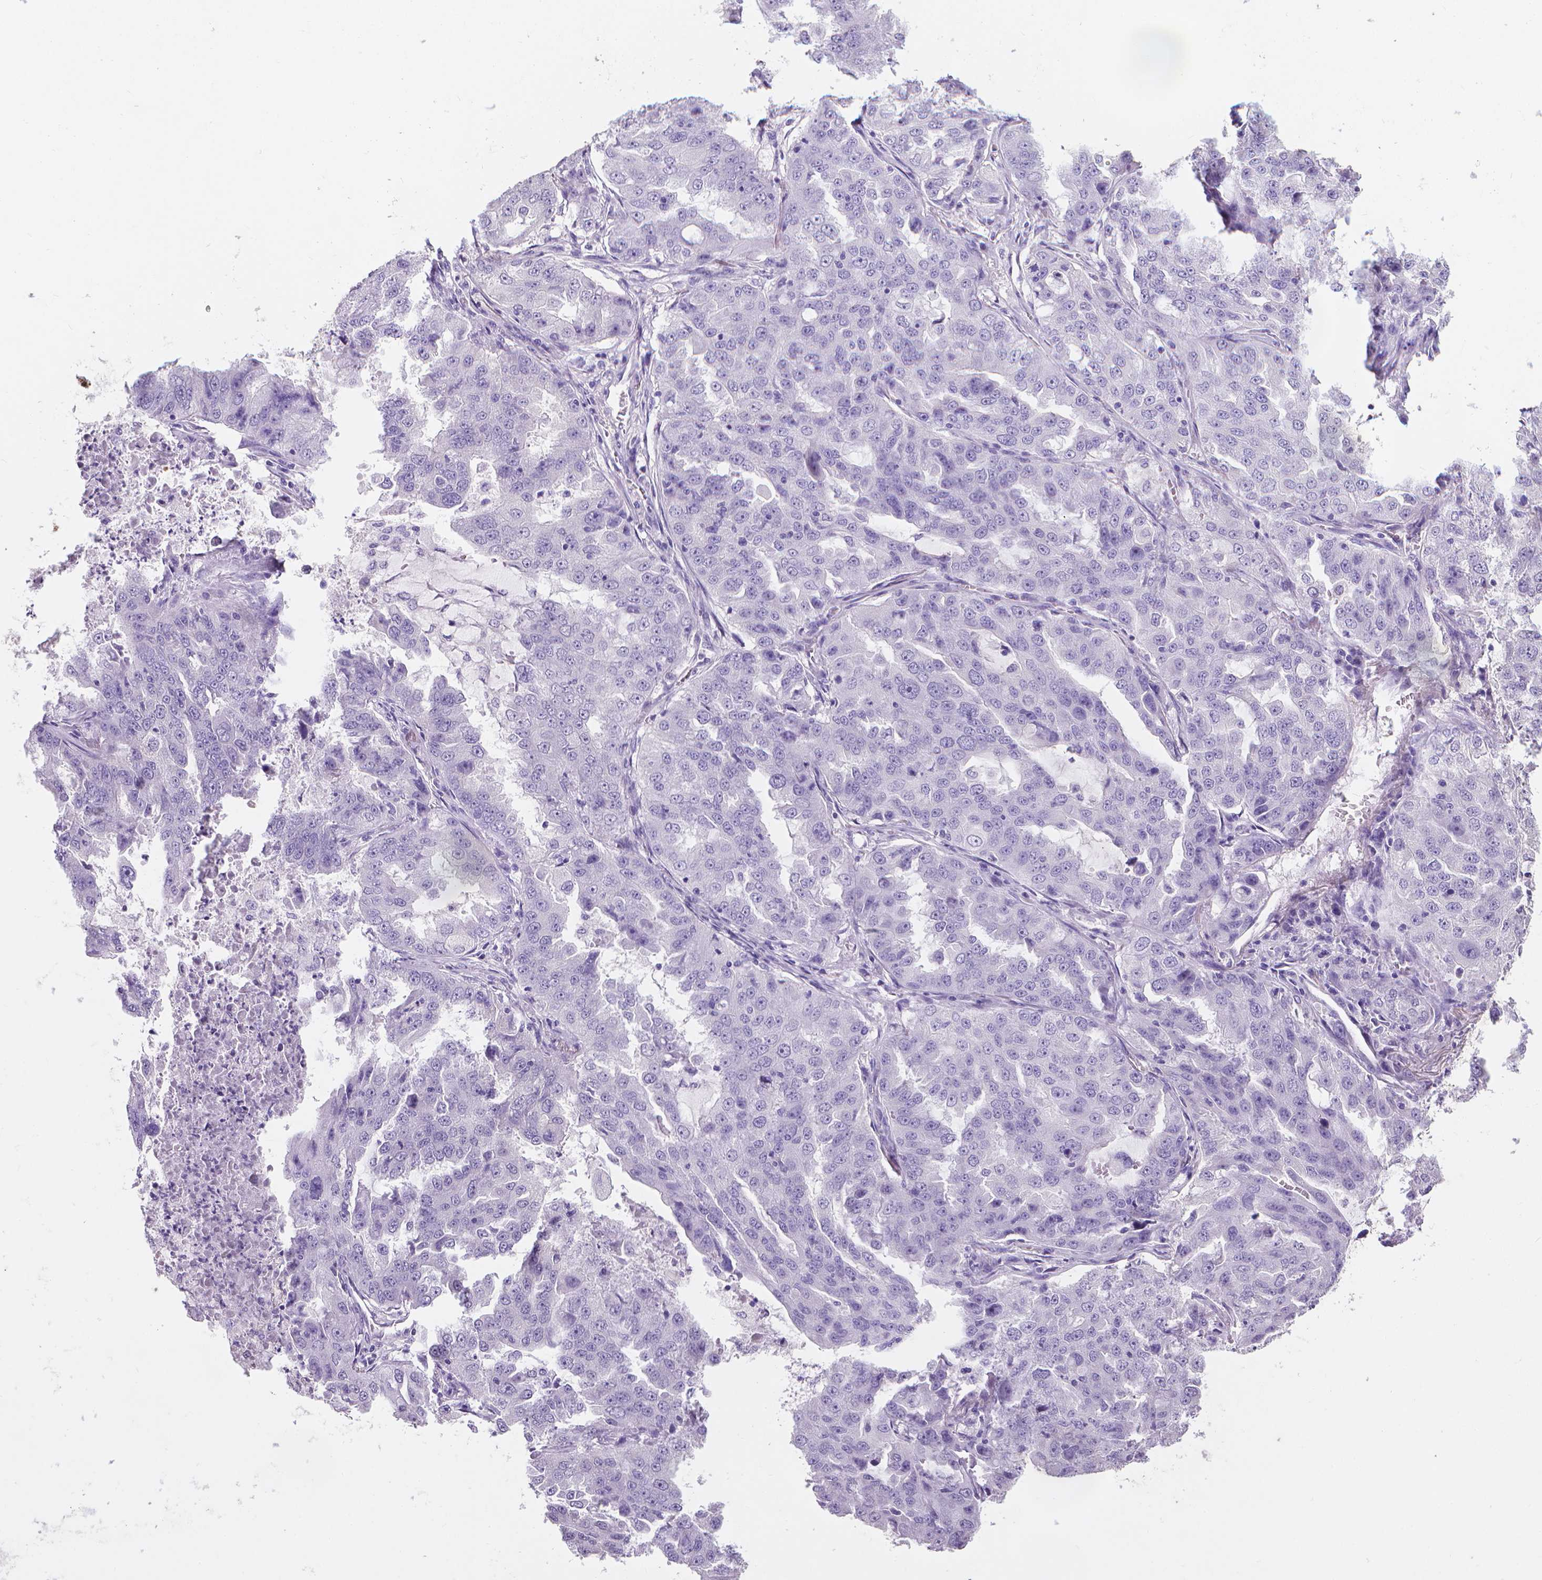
{"staining": {"intensity": "negative", "quantity": "none", "location": "none"}, "tissue": "lung cancer", "cell_type": "Tumor cells", "image_type": "cancer", "snomed": [{"axis": "morphology", "description": "Adenocarcinoma, NOS"}, {"axis": "topography", "description": "Lung"}], "caption": "Image shows no protein staining in tumor cells of lung adenocarcinoma tissue.", "gene": "XPNPEP2", "patient": {"sex": "female", "age": 61}}